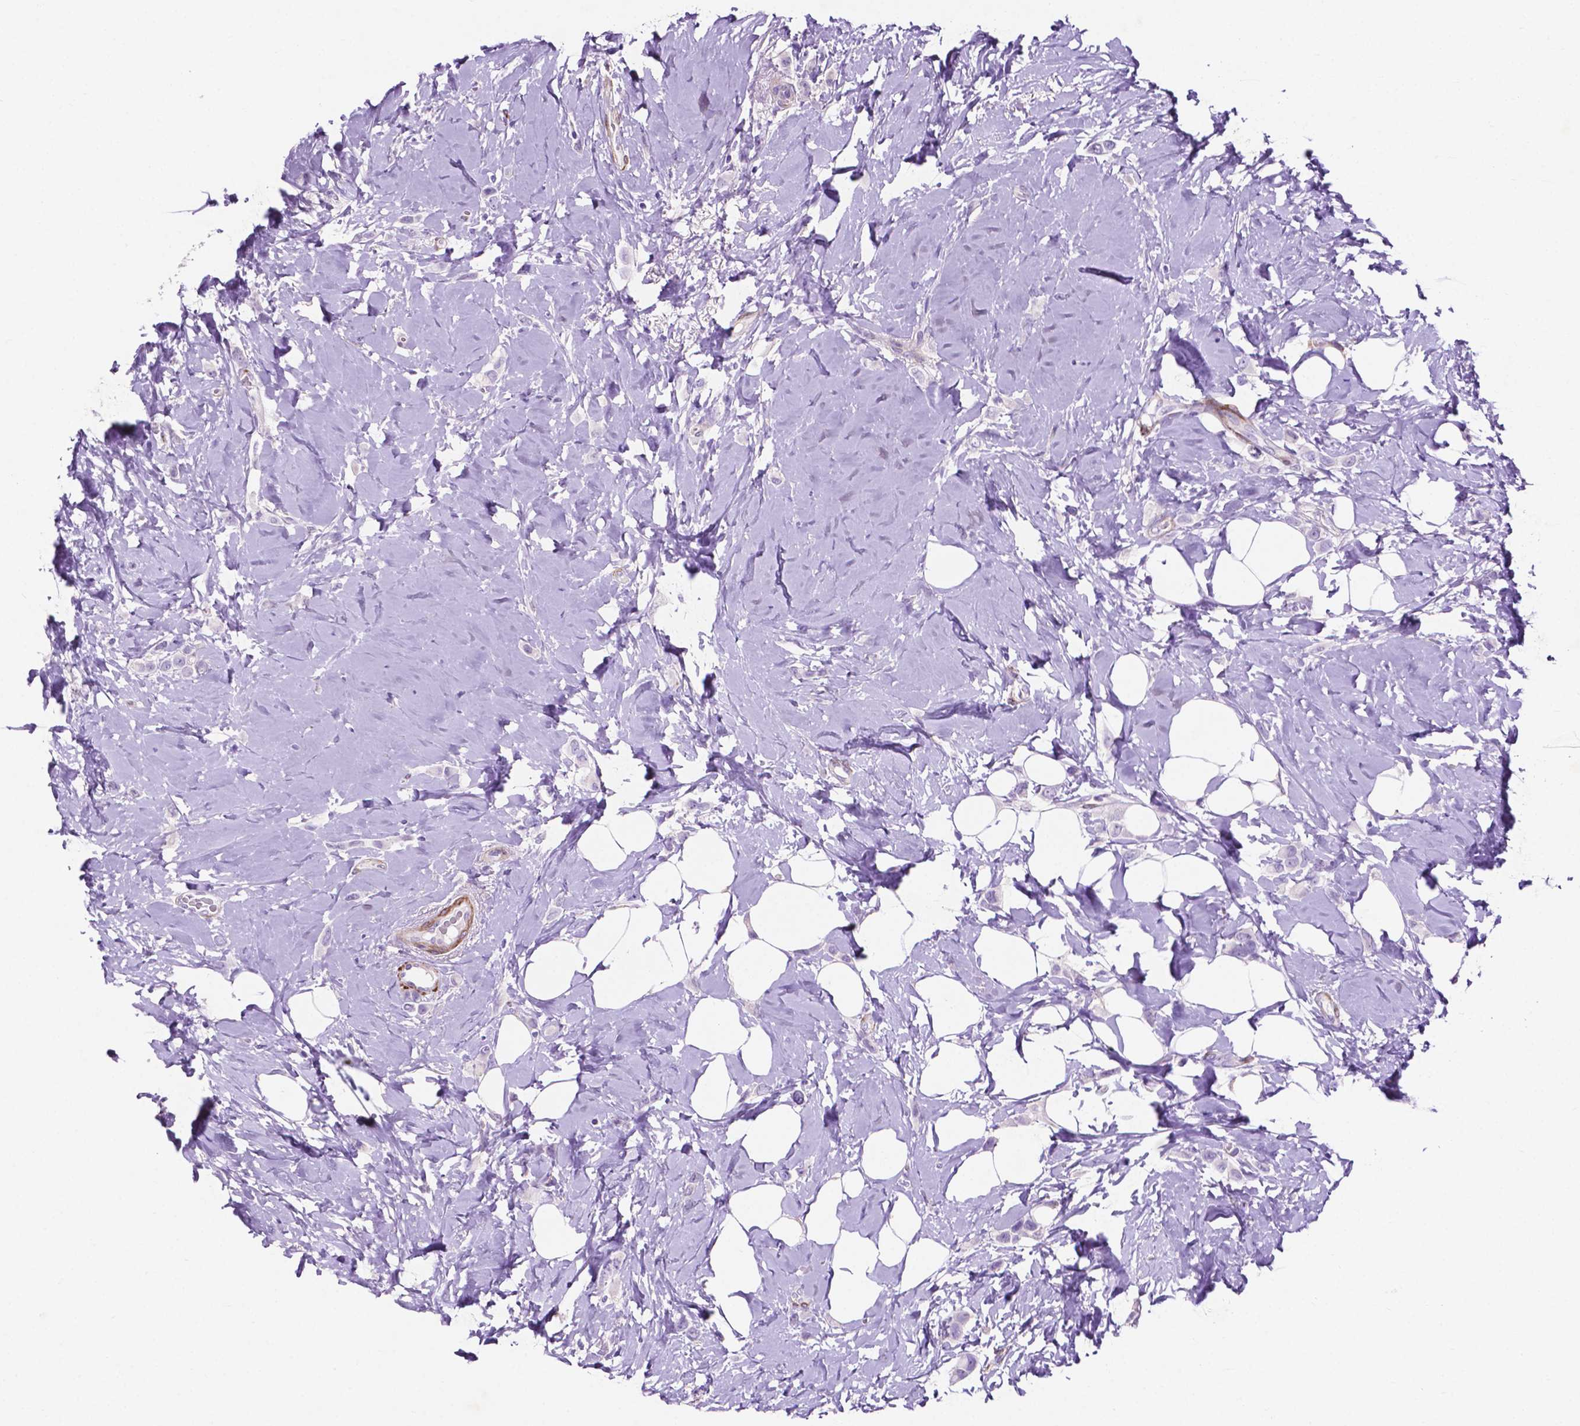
{"staining": {"intensity": "negative", "quantity": "none", "location": "none"}, "tissue": "breast cancer", "cell_type": "Tumor cells", "image_type": "cancer", "snomed": [{"axis": "morphology", "description": "Lobular carcinoma"}, {"axis": "topography", "description": "Breast"}], "caption": "DAB (3,3'-diaminobenzidine) immunohistochemical staining of human breast cancer demonstrates no significant expression in tumor cells. (DAB (3,3'-diaminobenzidine) immunohistochemistry with hematoxylin counter stain).", "gene": "ASPG", "patient": {"sex": "female", "age": 66}}